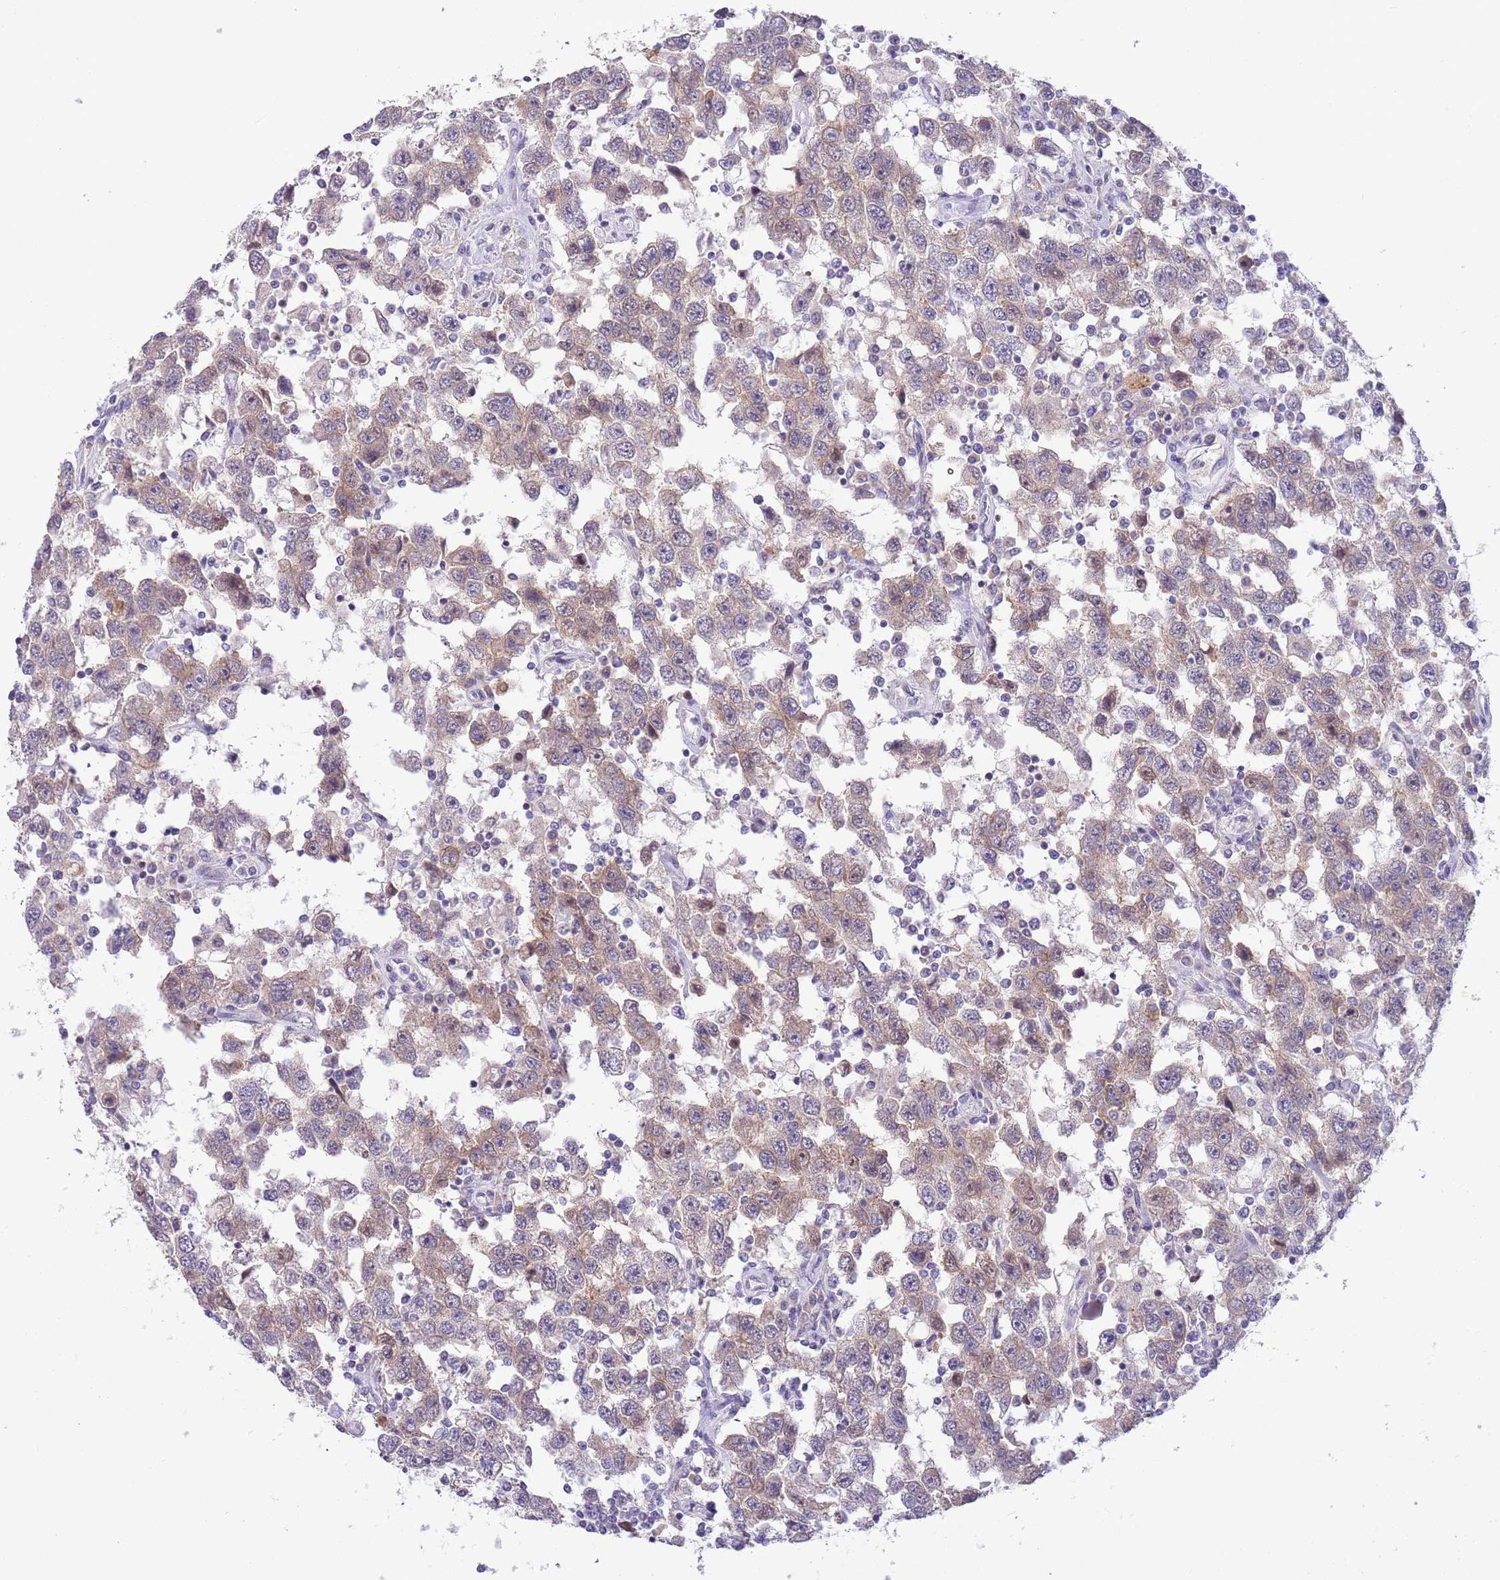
{"staining": {"intensity": "weak", "quantity": ">75%", "location": "cytoplasmic/membranous,nuclear"}, "tissue": "testis cancer", "cell_type": "Tumor cells", "image_type": "cancer", "snomed": [{"axis": "morphology", "description": "Seminoma, NOS"}, {"axis": "topography", "description": "Testis"}], "caption": "IHC photomicrograph of testis cancer stained for a protein (brown), which shows low levels of weak cytoplasmic/membranous and nuclear expression in about >75% of tumor cells.", "gene": "DDHD1", "patient": {"sex": "male", "age": 41}}